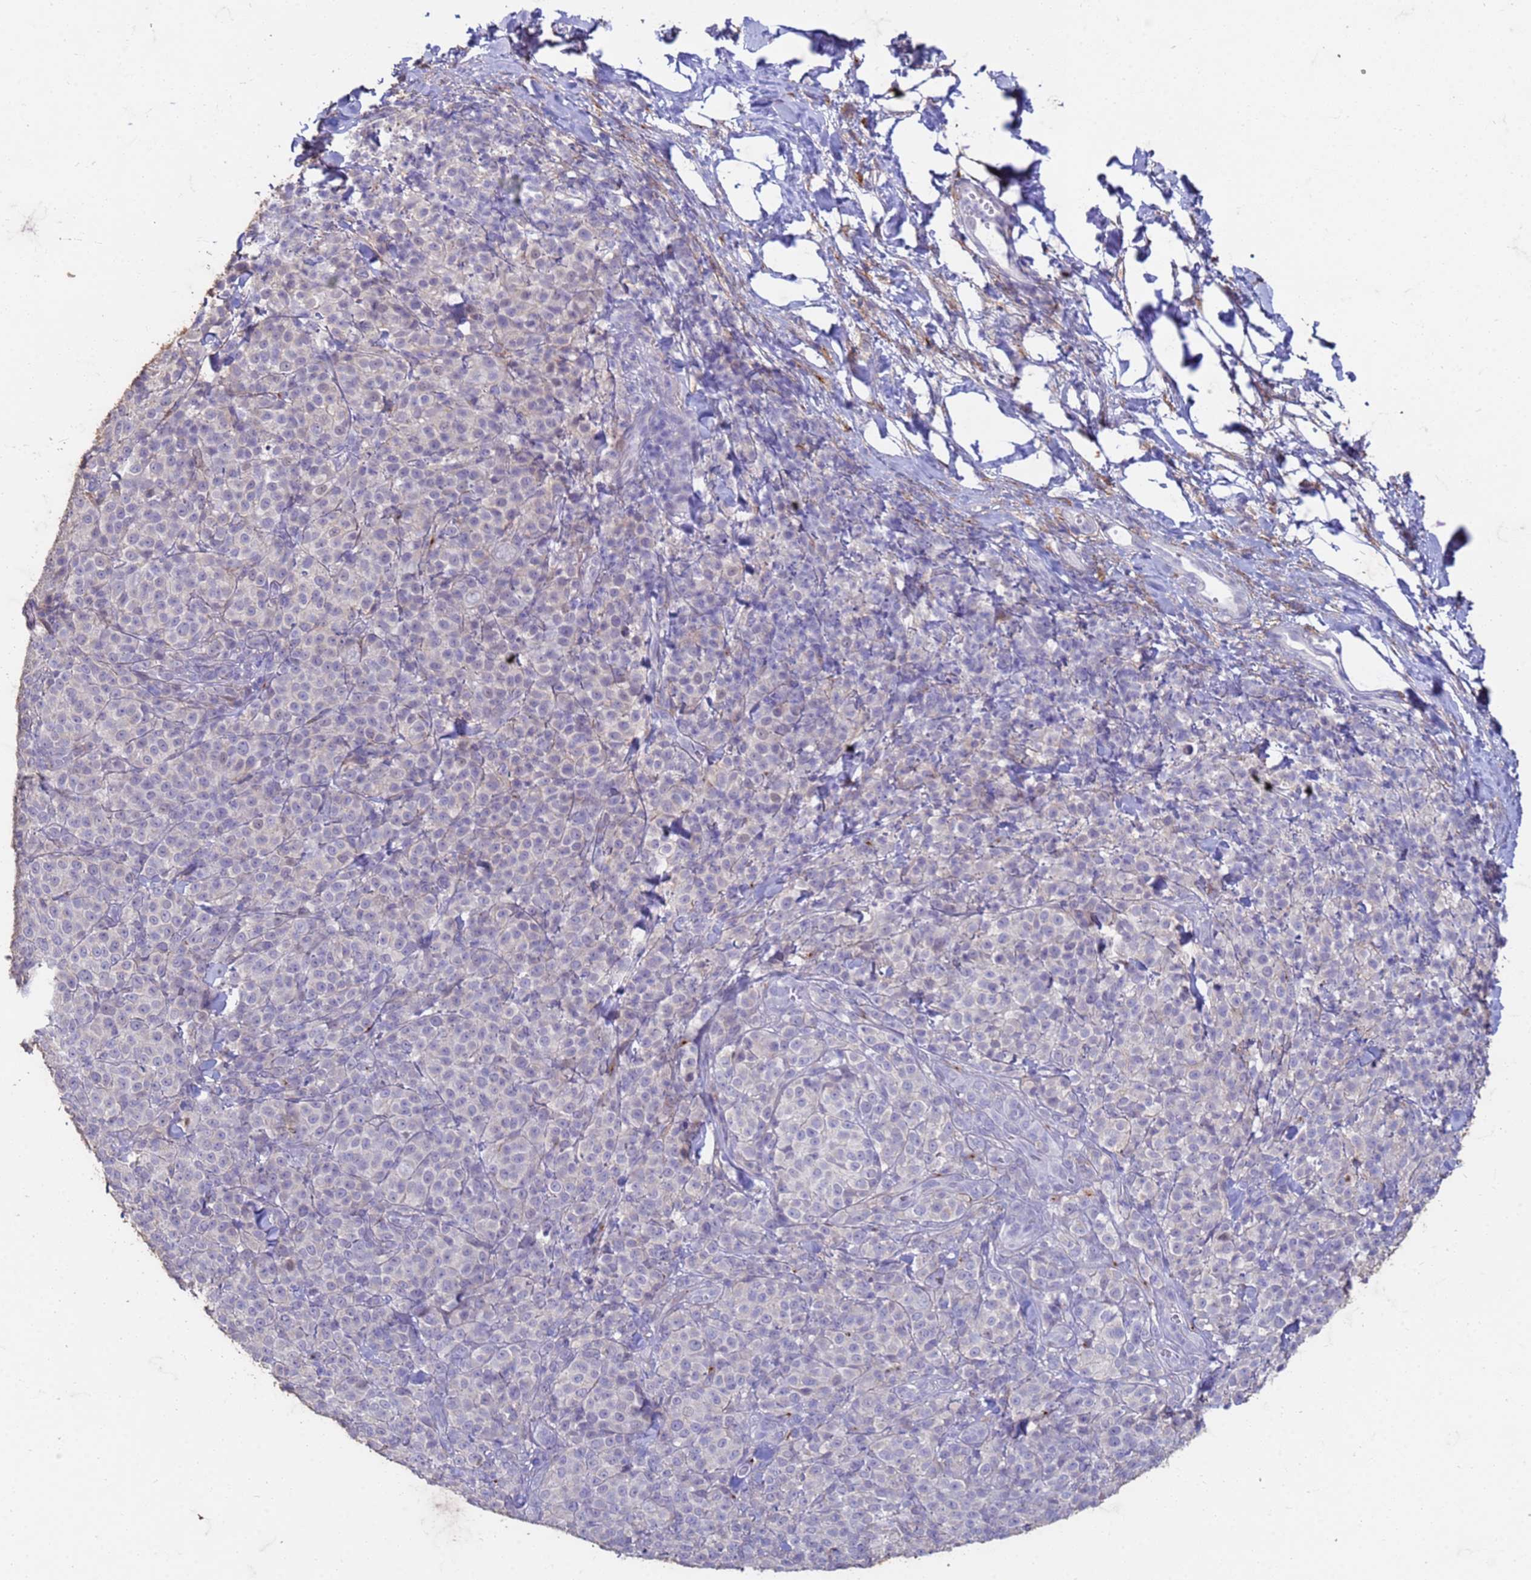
{"staining": {"intensity": "negative", "quantity": "none", "location": "none"}, "tissue": "melanoma", "cell_type": "Tumor cells", "image_type": "cancer", "snomed": [{"axis": "morphology", "description": "Normal tissue, NOS"}, {"axis": "morphology", "description": "Malignant melanoma, NOS"}, {"axis": "topography", "description": "Skin"}], "caption": "Image shows no significant protein expression in tumor cells of malignant melanoma.", "gene": "SLC25A15", "patient": {"sex": "female", "age": 34}}